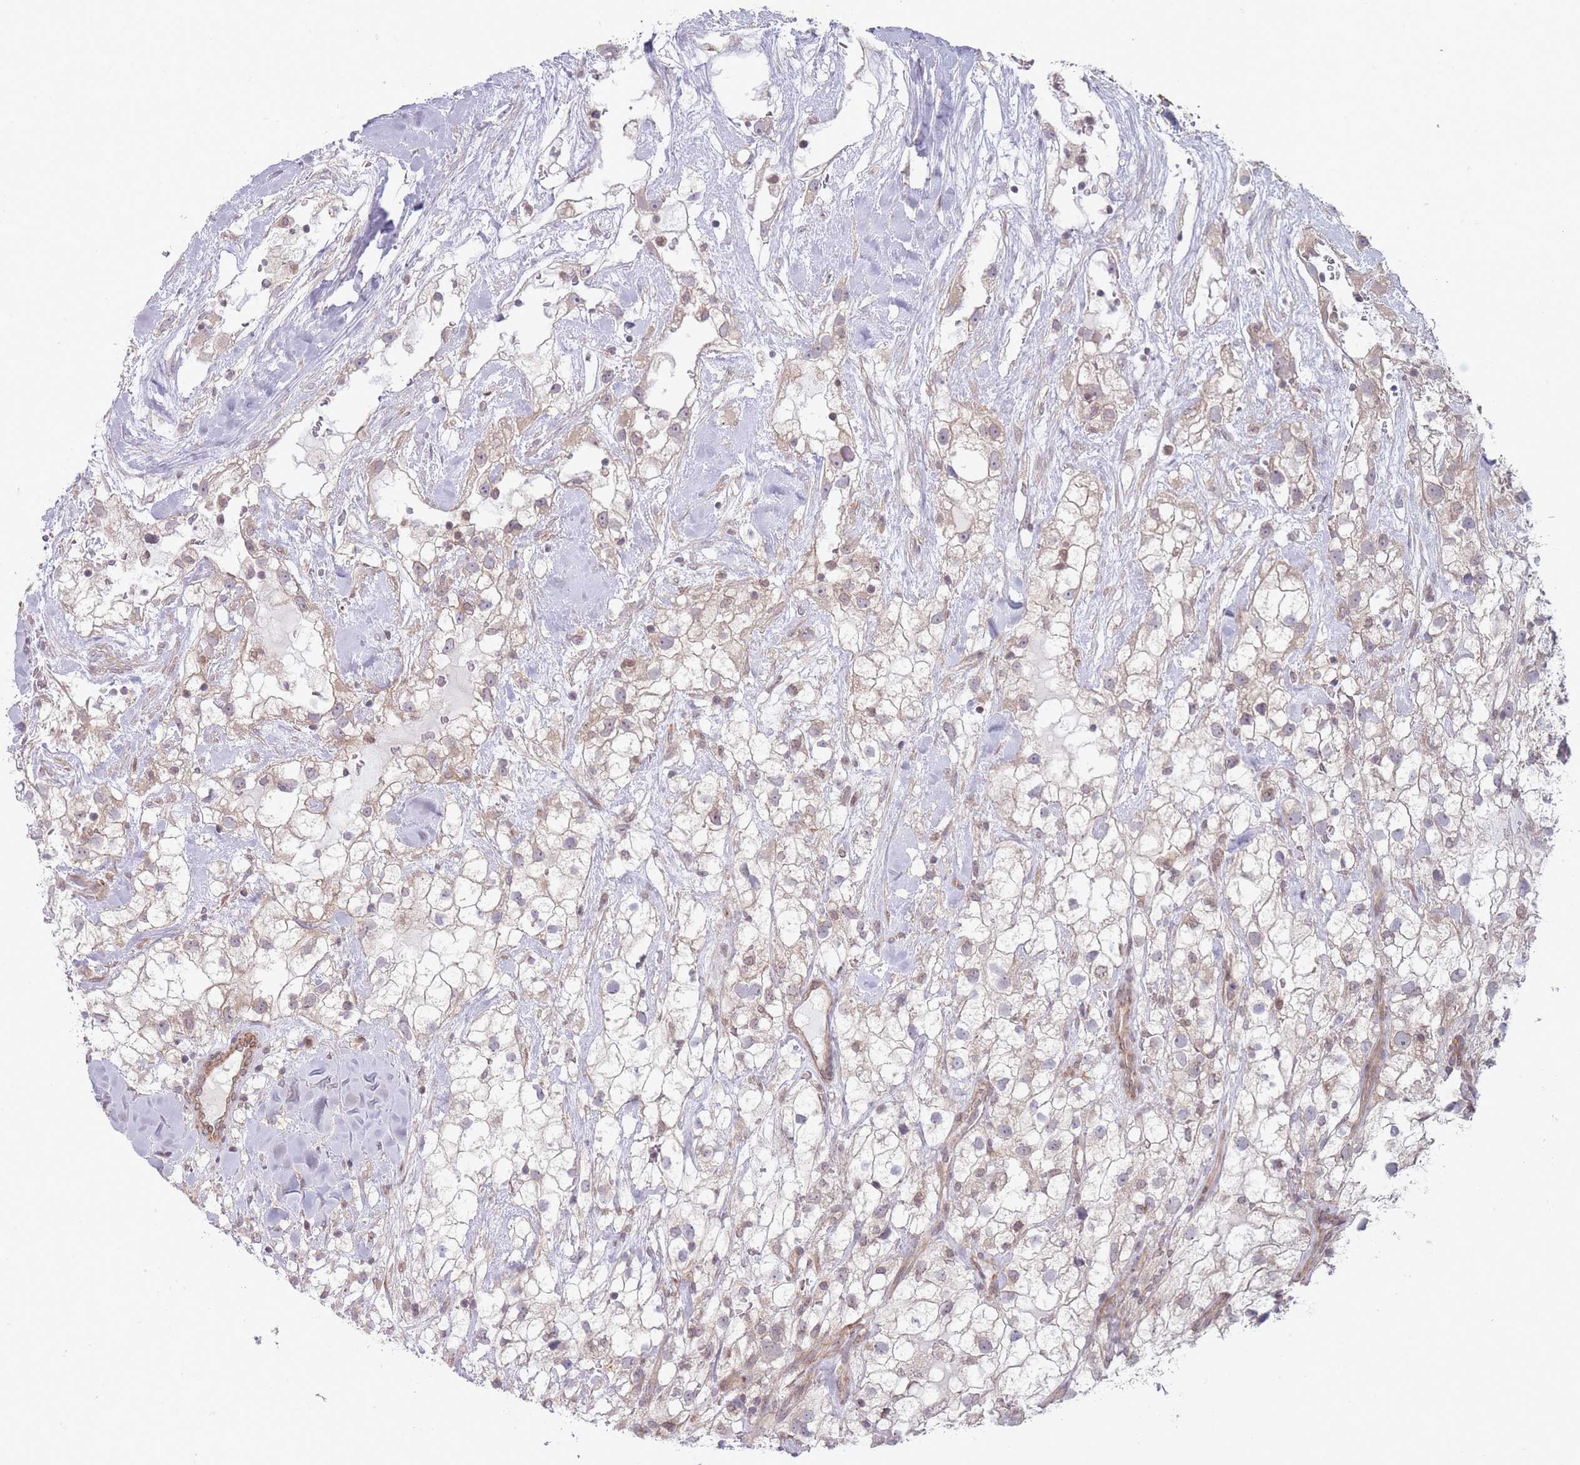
{"staining": {"intensity": "weak", "quantity": "<25%", "location": "cytoplasmic/membranous"}, "tissue": "renal cancer", "cell_type": "Tumor cells", "image_type": "cancer", "snomed": [{"axis": "morphology", "description": "Adenocarcinoma, NOS"}, {"axis": "topography", "description": "Kidney"}], "caption": "An immunohistochemistry micrograph of renal cancer (adenocarcinoma) is shown. There is no staining in tumor cells of renal cancer (adenocarcinoma).", "gene": "VRK2", "patient": {"sex": "male", "age": 59}}